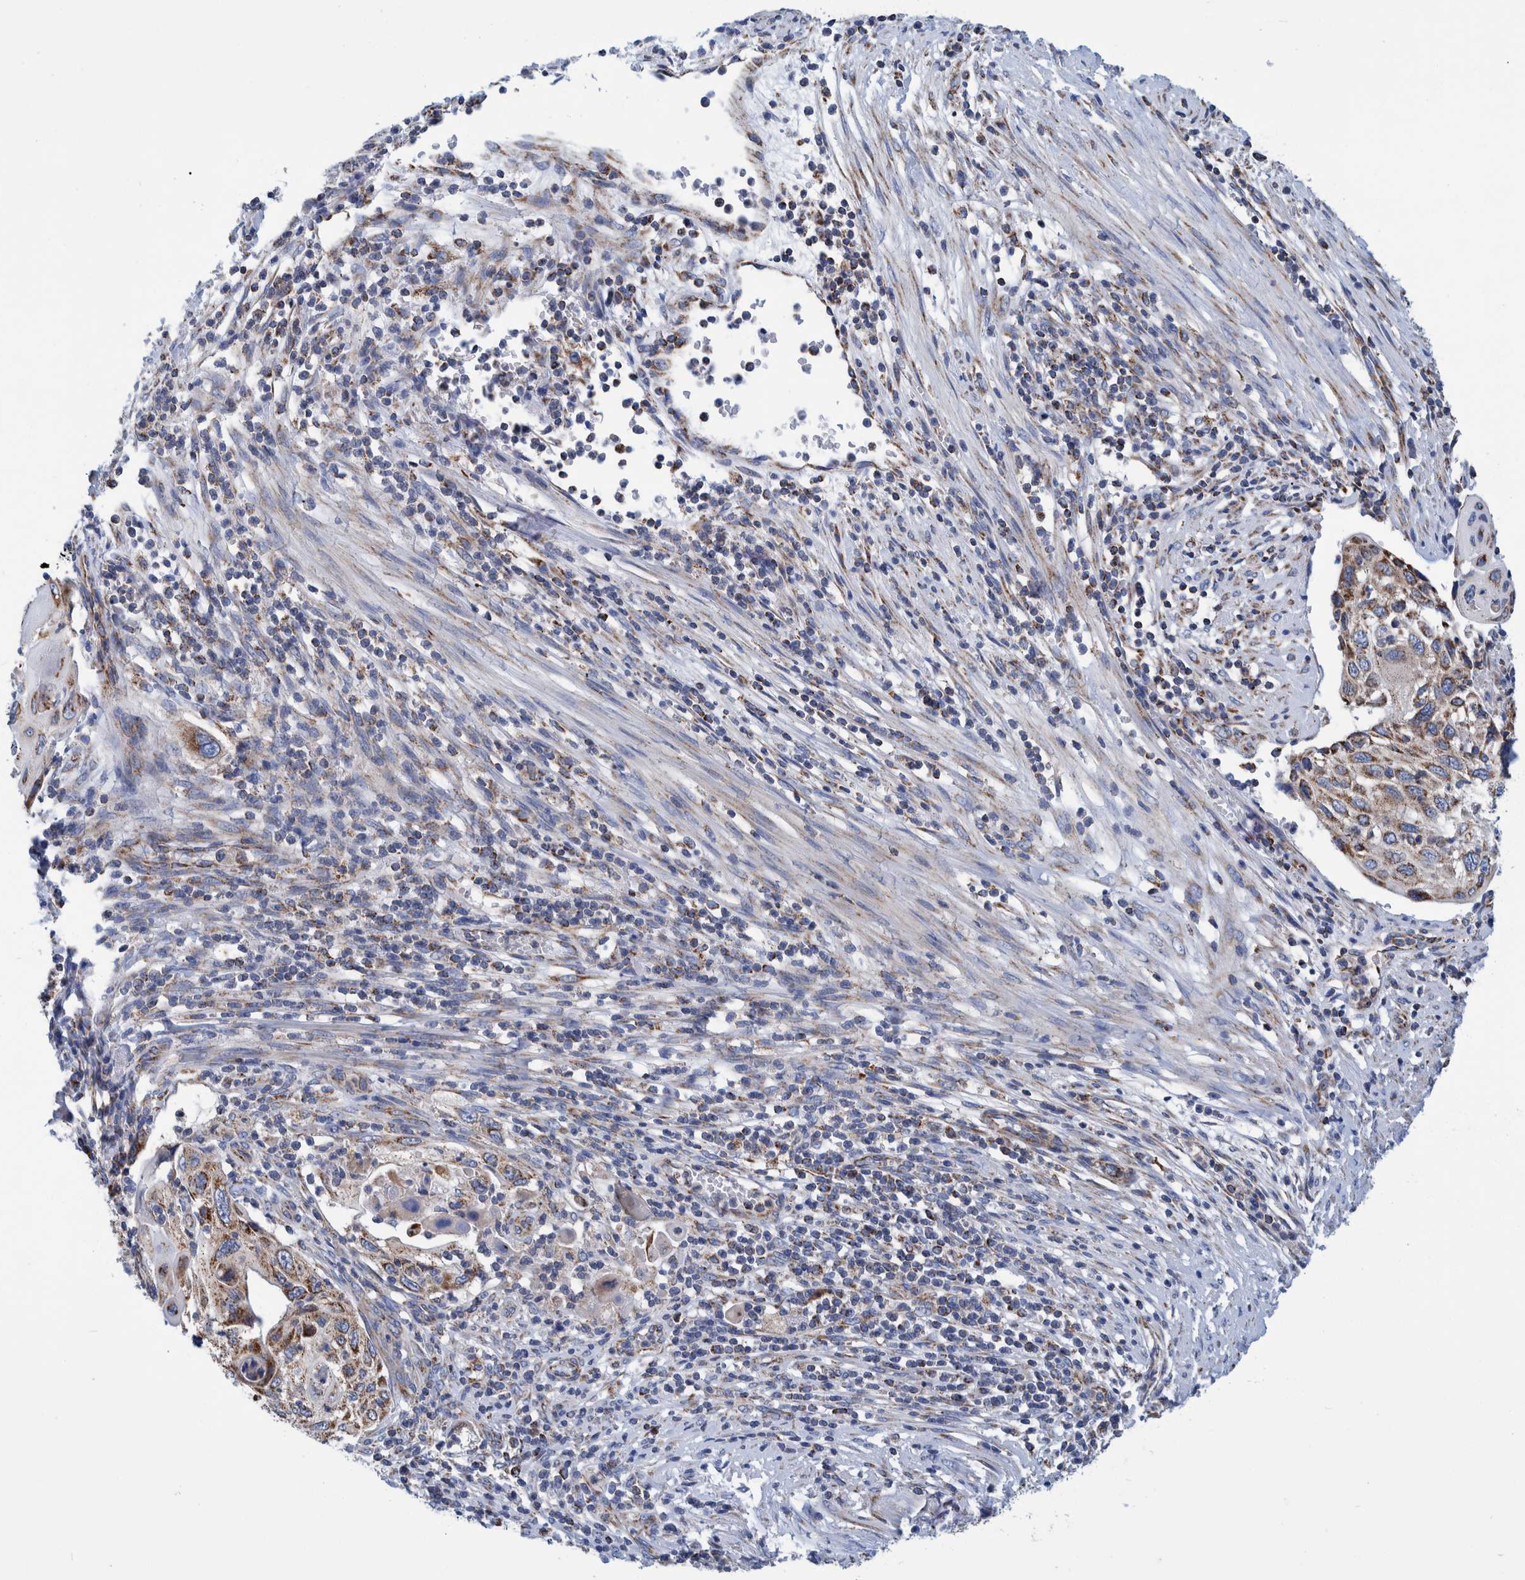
{"staining": {"intensity": "moderate", "quantity": "25%-75%", "location": "cytoplasmic/membranous"}, "tissue": "cervical cancer", "cell_type": "Tumor cells", "image_type": "cancer", "snomed": [{"axis": "morphology", "description": "Squamous cell carcinoma, NOS"}, {"axis": "topography", "description": "Cervix"}], "caption": "The micrograph shows immunohistochemical staining of cervical cancer. There is moderate cytoplasmic/membranous expression is present in approximately 25%-75% of tumor cells.", "gene": "BZW2", "patient": {"sex": "female", "age": 70}}